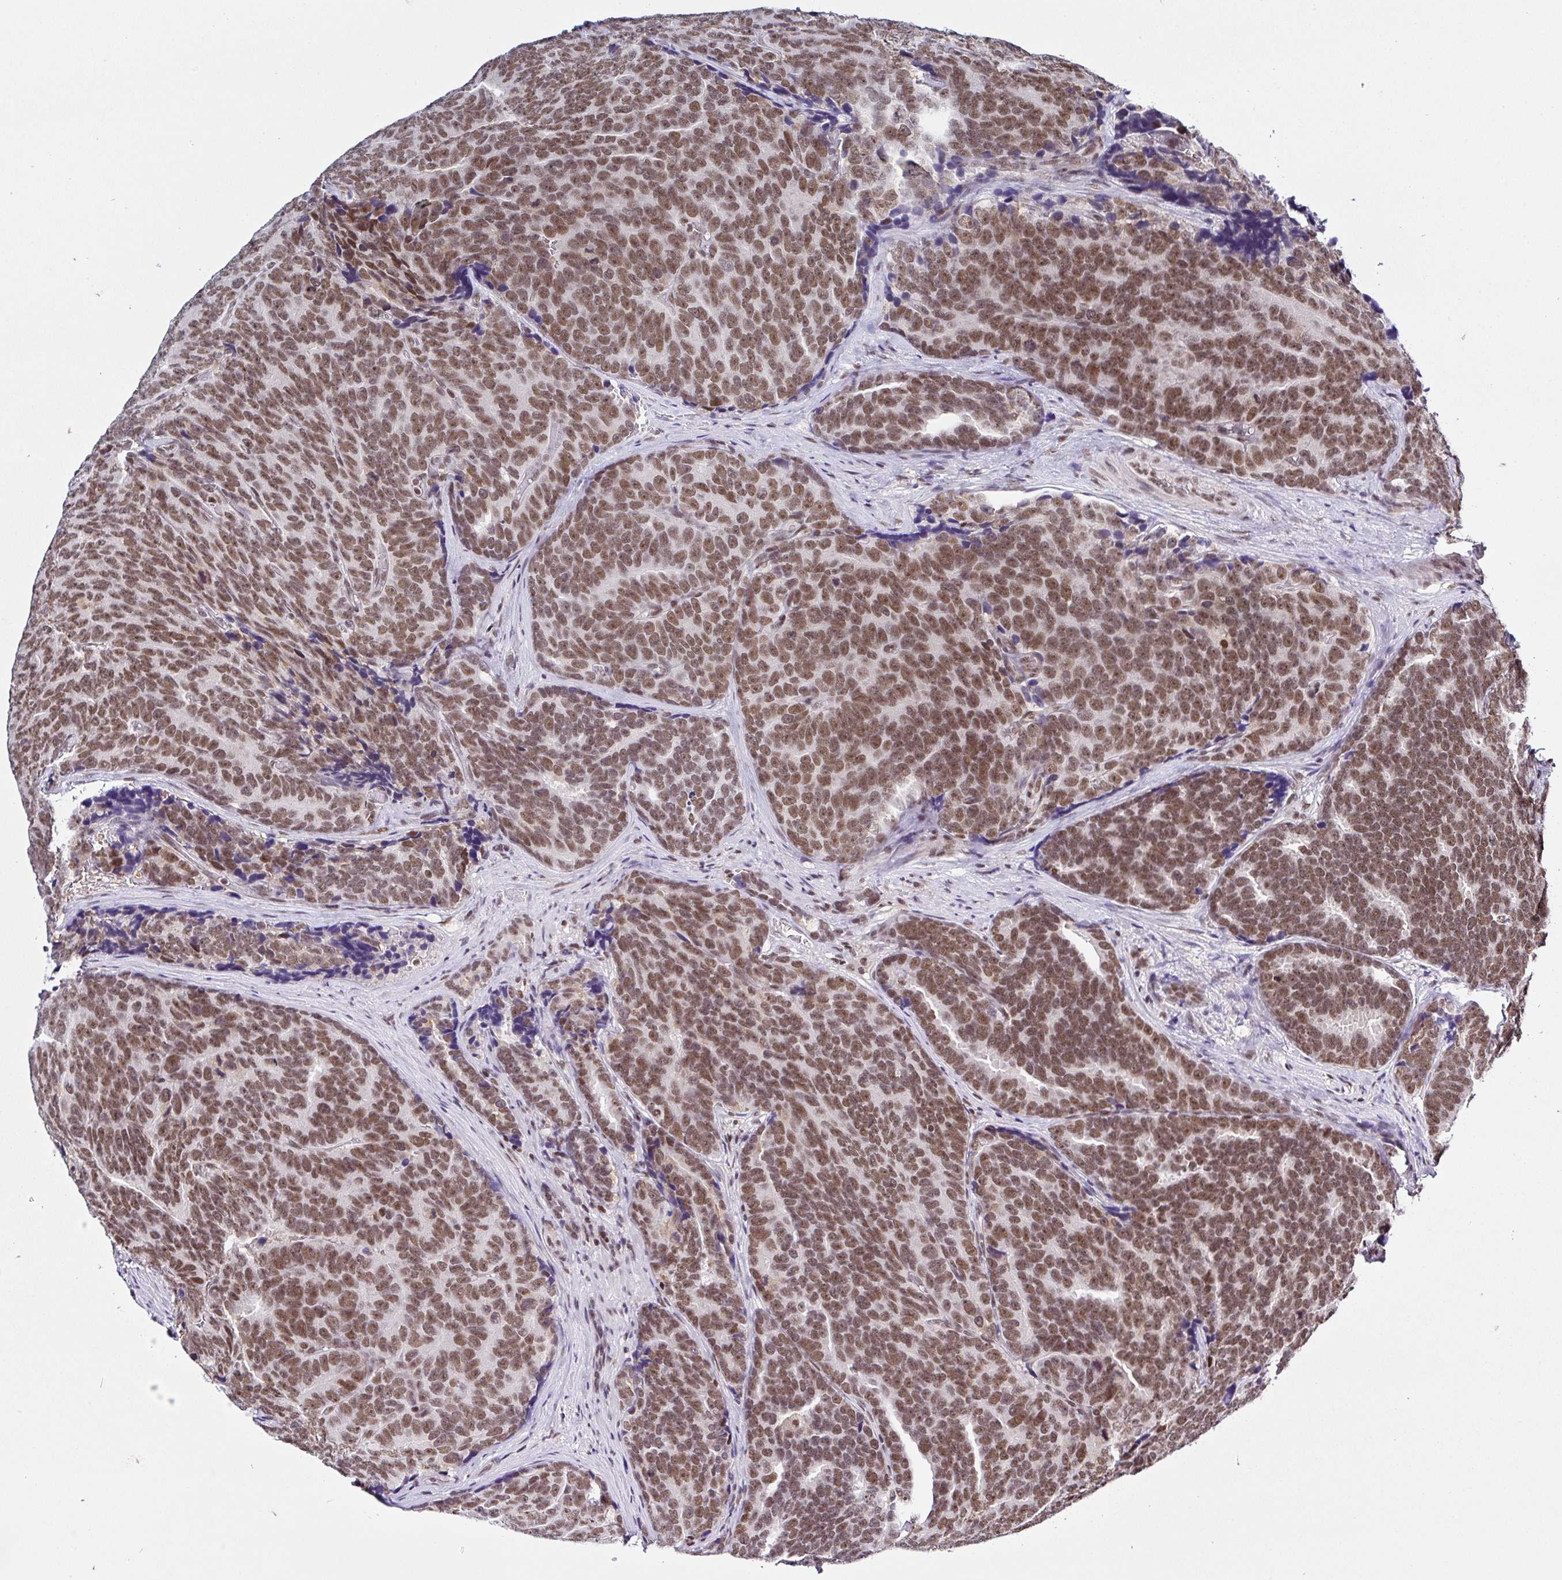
{"staining": {"intensity": "moderate", "quantity": ">75%", "location": "nuclear"}, "tissue": "prostate cancer", "cell_type": "Tumor cells", "image_type": "cancer", "snomed": [{"axis": "morphology", "description": "Adenocarcinoma, Low grade"}, {"axis": "topography", "description": "Prostate"}], "caption": "Tumor cells reveal medium levels of moderate nuclear staining in approximately >75% of cells in low-grade adenocarcinoma (prostate). Using DAB (brown) and hematoxylin (blue) stains, captured at high magnification using brightfield microscopy.", "gene": "DR1", "patient": {"sex": "male", "age": 62}}